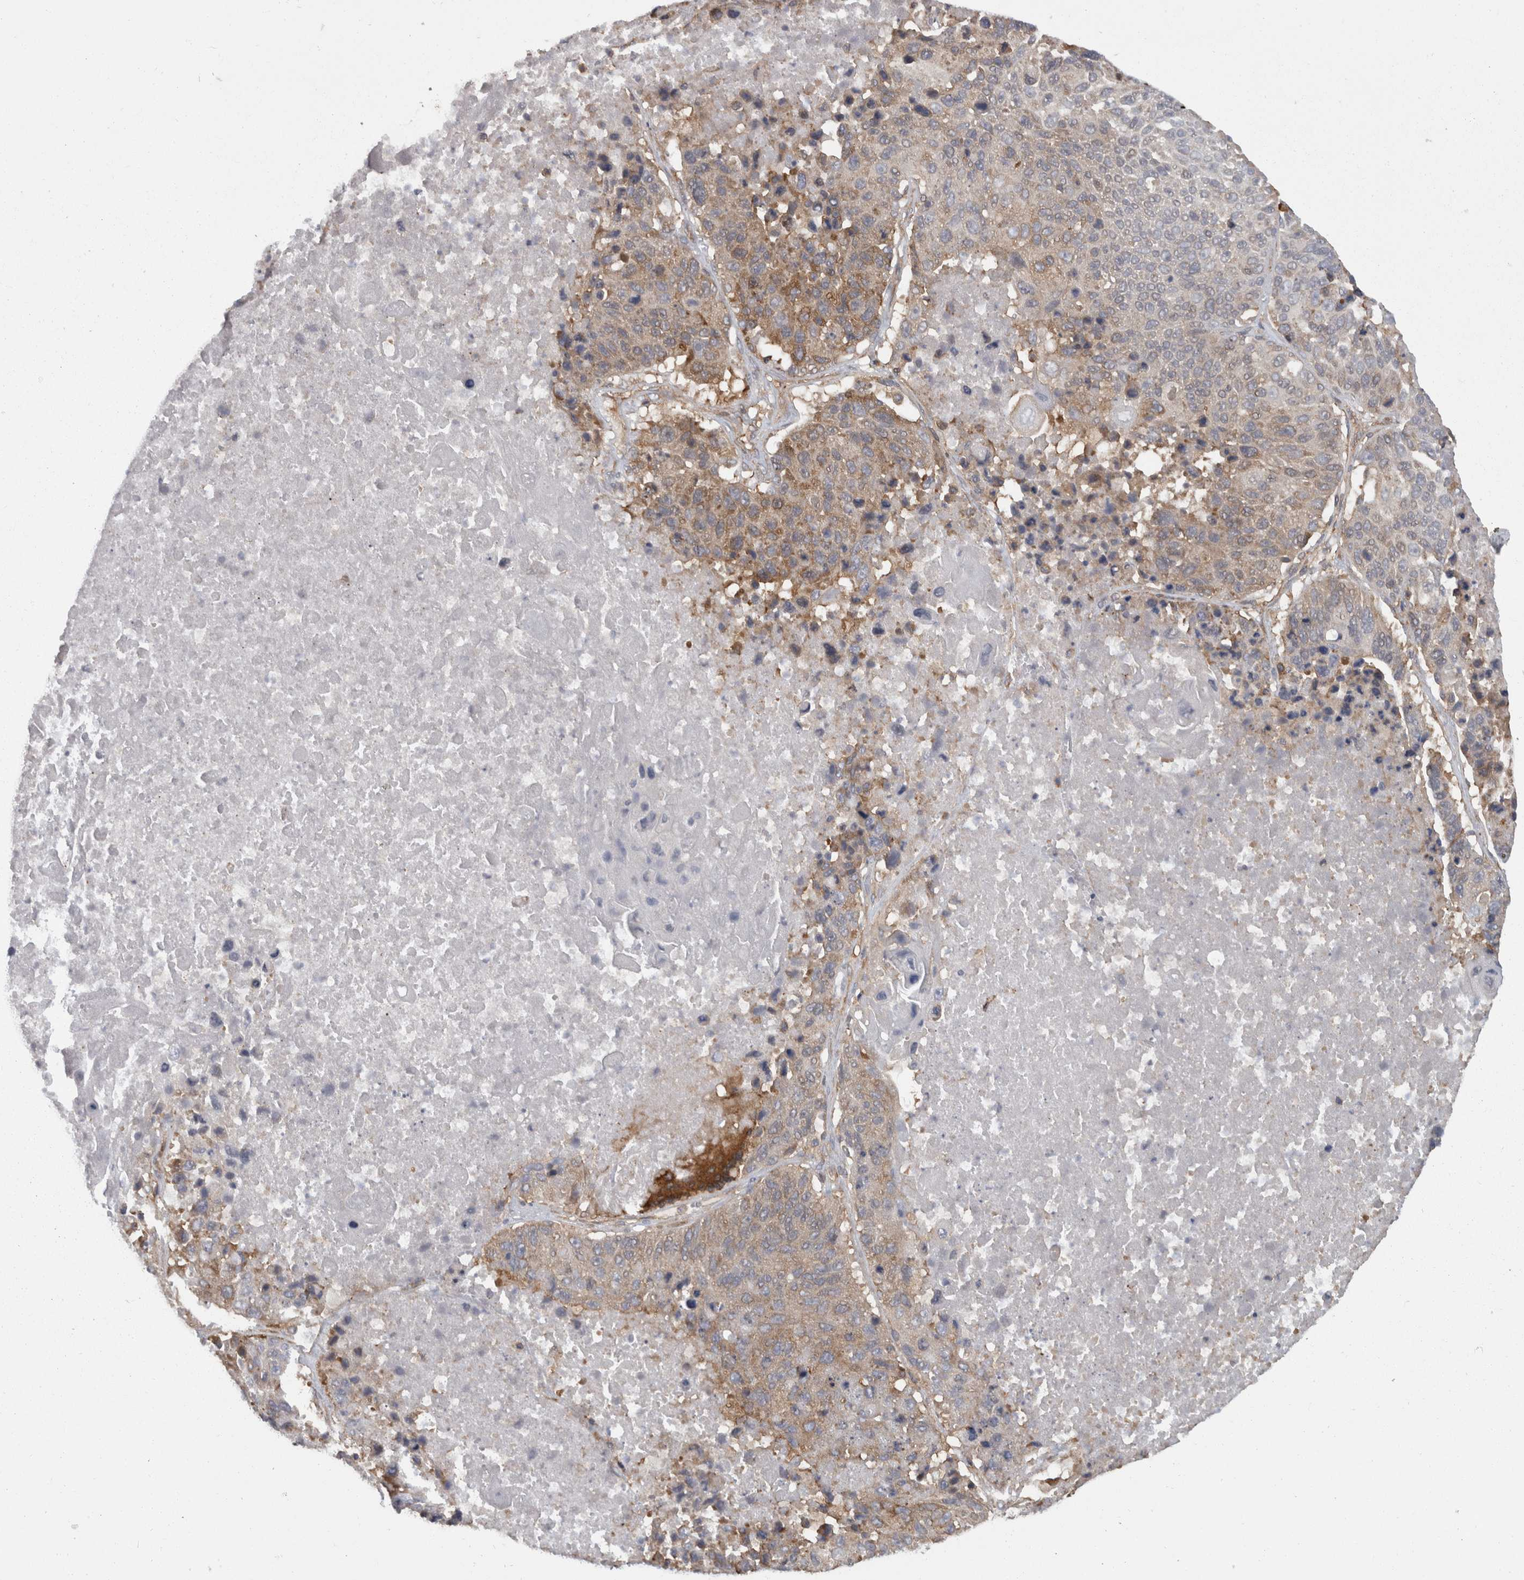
{"staining": {"intensity": "moderate", "quantity": "<25%", "location": "cytoplasmic/membranous"}, "tissue": "lung cancer", "cell_type": "Tumor cells", "image_type": "cancer", "snomed": [{"axis": "morphology", "description": "Squamous cell carcinoma, NOS"}, {"axis": "topography", "description": "Lung"}], "caption": "Lung squamous cell carcinoma stained for a protein displays moderate cytoplasmic/membranous positivity in tumor cells.", "gene": "SMCR8", "patient": {"sex": "male", "age": 61}}